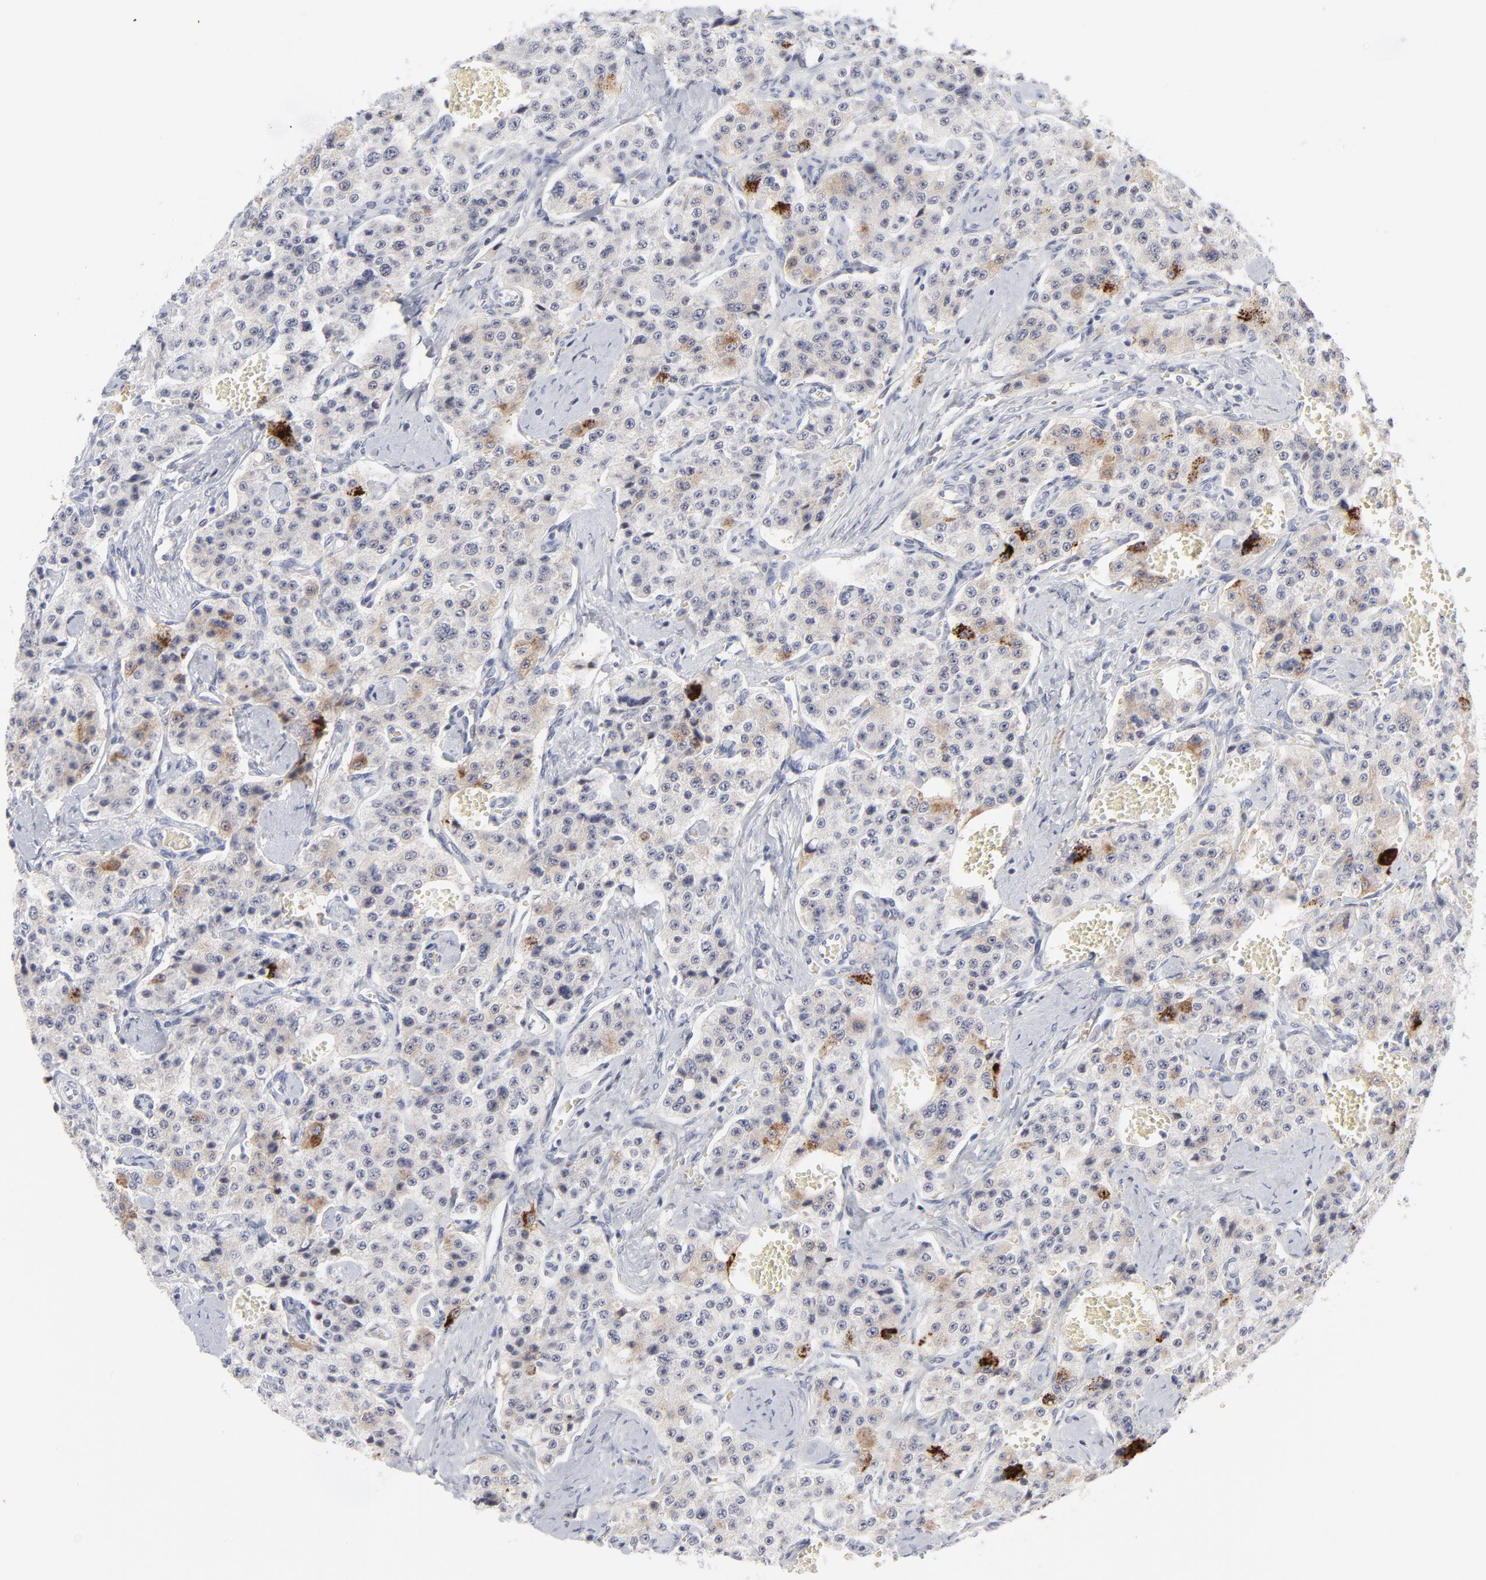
{"staining": {"intensity": "weak", "quantity": "<25%", "location": "cytoplasmic/membranous"}, "tissue": "carcinoid", "cell_type": "Tumor cells", "image_type": "cancer", "snomed": [{"axis": "morphology", "description": "Carcinoid, malignant, NOS"}, {"axis": "topography", "description": "Small intestine"}], "caption": "This is an immunohistochemistry histopathology image of carcinoid. There is no staining in tumor cells.", "gene": "CCR2", "patient": {"sex": "male", "age": 52}}